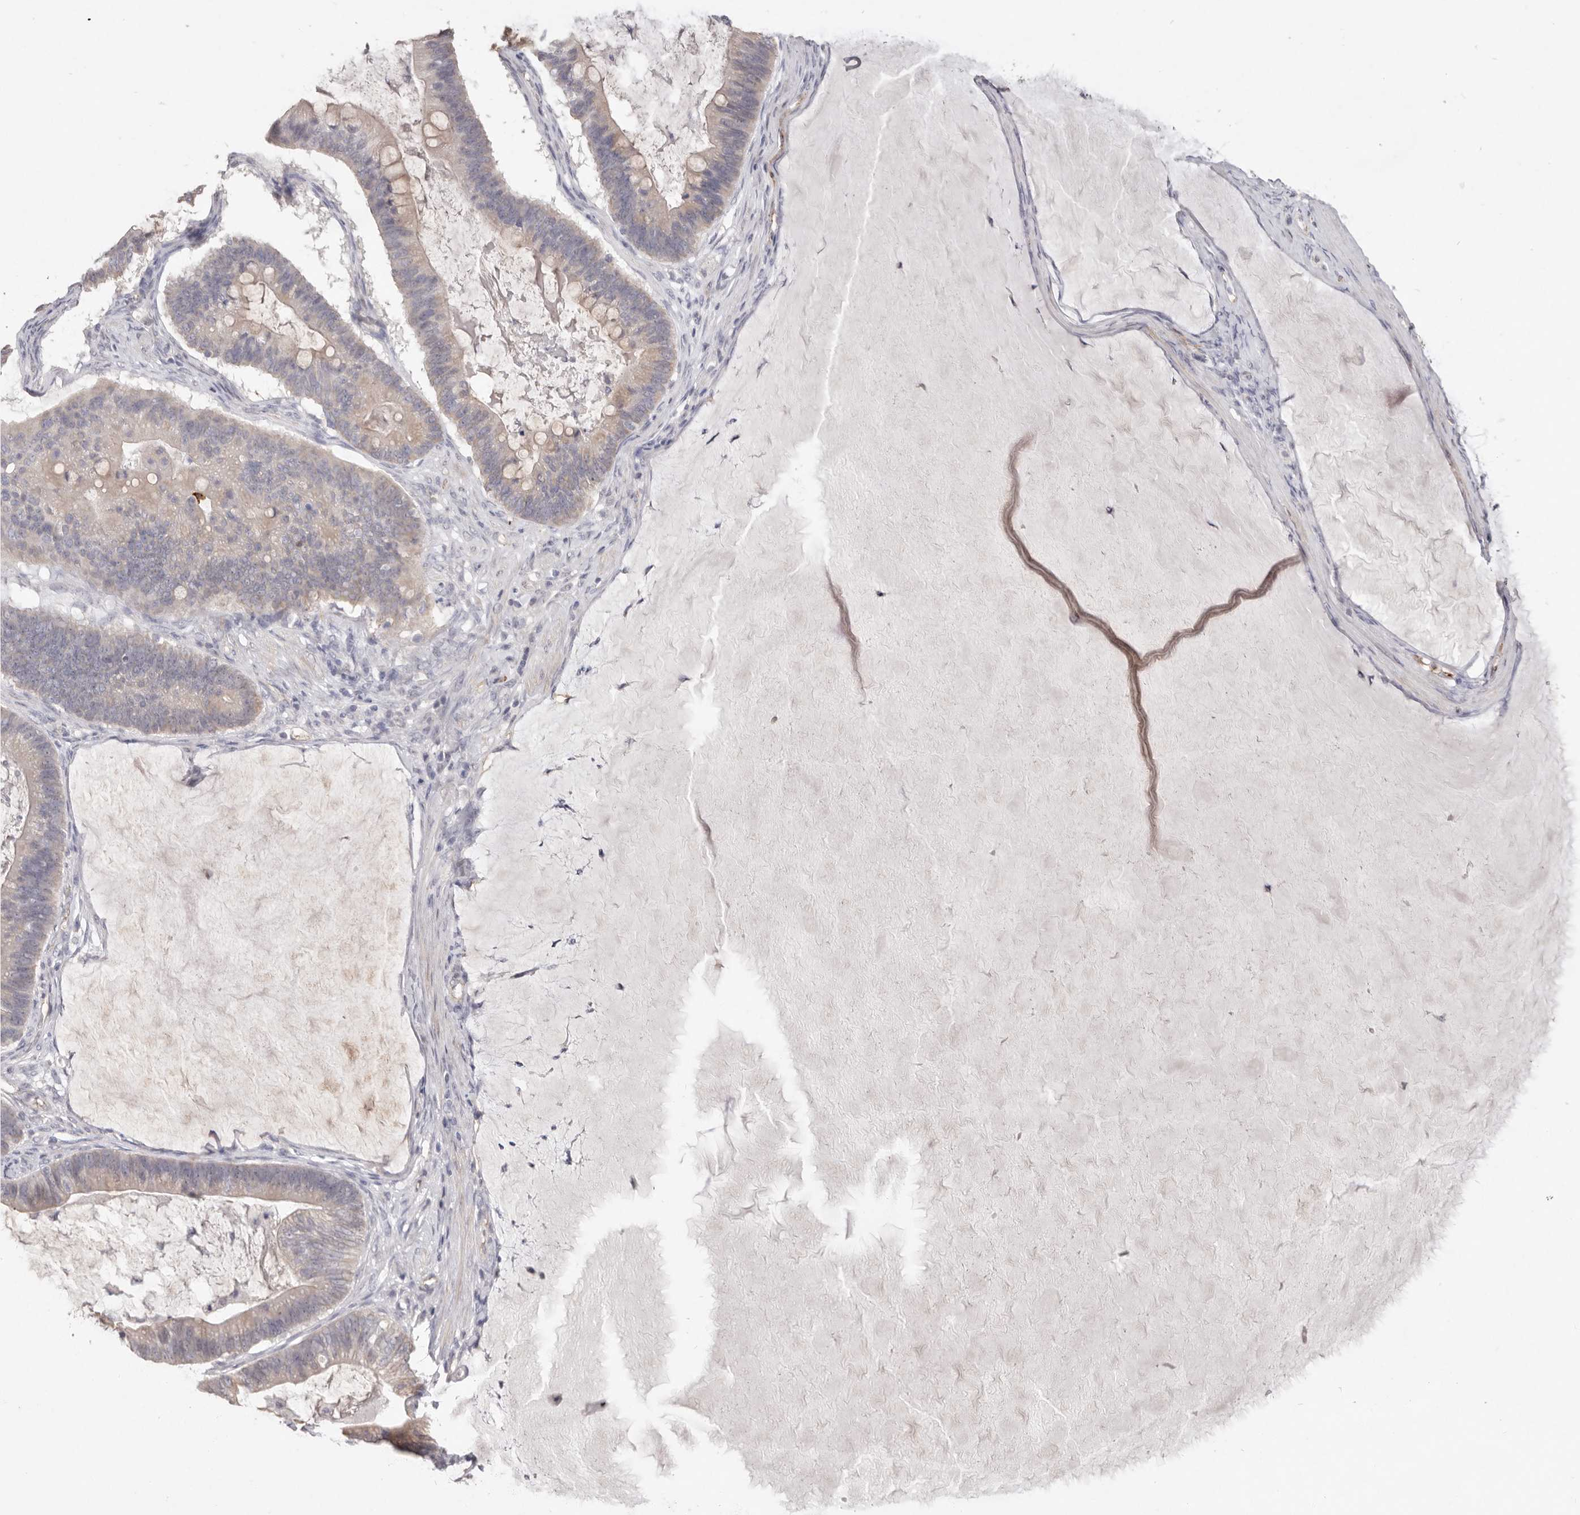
{"staining": {"intensity": "weak", "quantity": "25%-75%", "location": "cytoplasmic/membranous"}, "tissue": "ovarian cancer", "cell_type": "Tumor cells", "image_type": "cancer", "snomed": [{"axis": "morphology", "description": "Cystadenocarcinoma, mucinous, NOS"}, {"axis": "topography", "description": "Ovary"}], "caption": "There is low levels of weak cytoplasmic/membranous staining in tumor cells of ovarian cancer, as demonstrated by immunohistochemical staining (brown color).", "gene": "ZYG11B", "patient": {"sex": "female", "age": 61}}